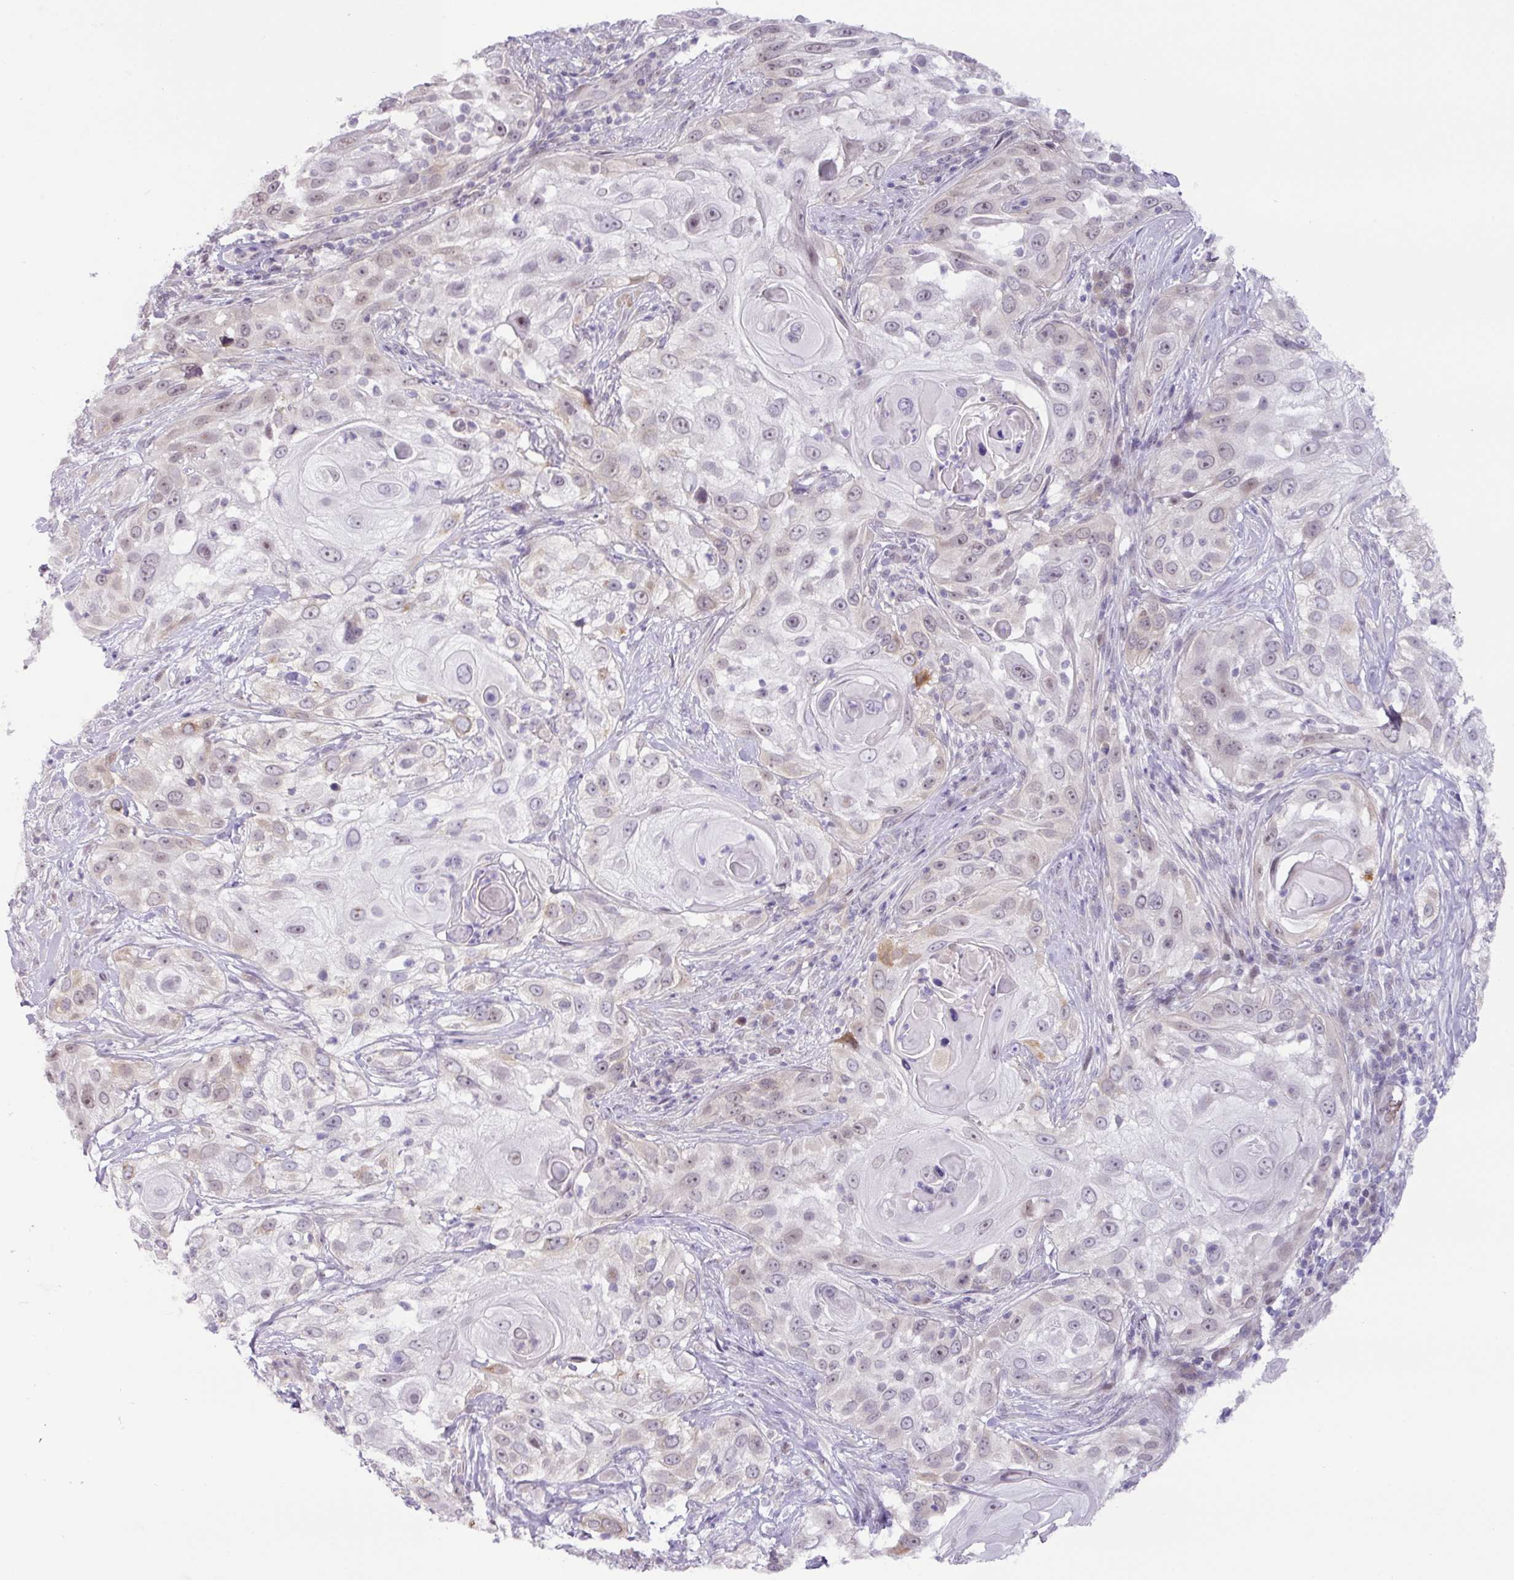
{"staining": {"intensity": "negative", "quantity": "none", "location": "none"}, "tissue": "skin cancer", "cell_type": "Tumor cells", "image_type": "cancer", "snomed": [{"axis": "morphology", "description": "Squamous cell carcinoma, NOS"}, {"axis": "topography", "description": "Skin"}], "caption": "This is a micrograph of immunohistochemistry staining of skin squamous cell carcinoma, which shows no expression in tumor cells. (Brightfield microscopy of DAB (3,3'-diaminobenzidine) IHC at high magnification).", "gene": "PARP2", "patient": {"sex": "female", "age": 44}}